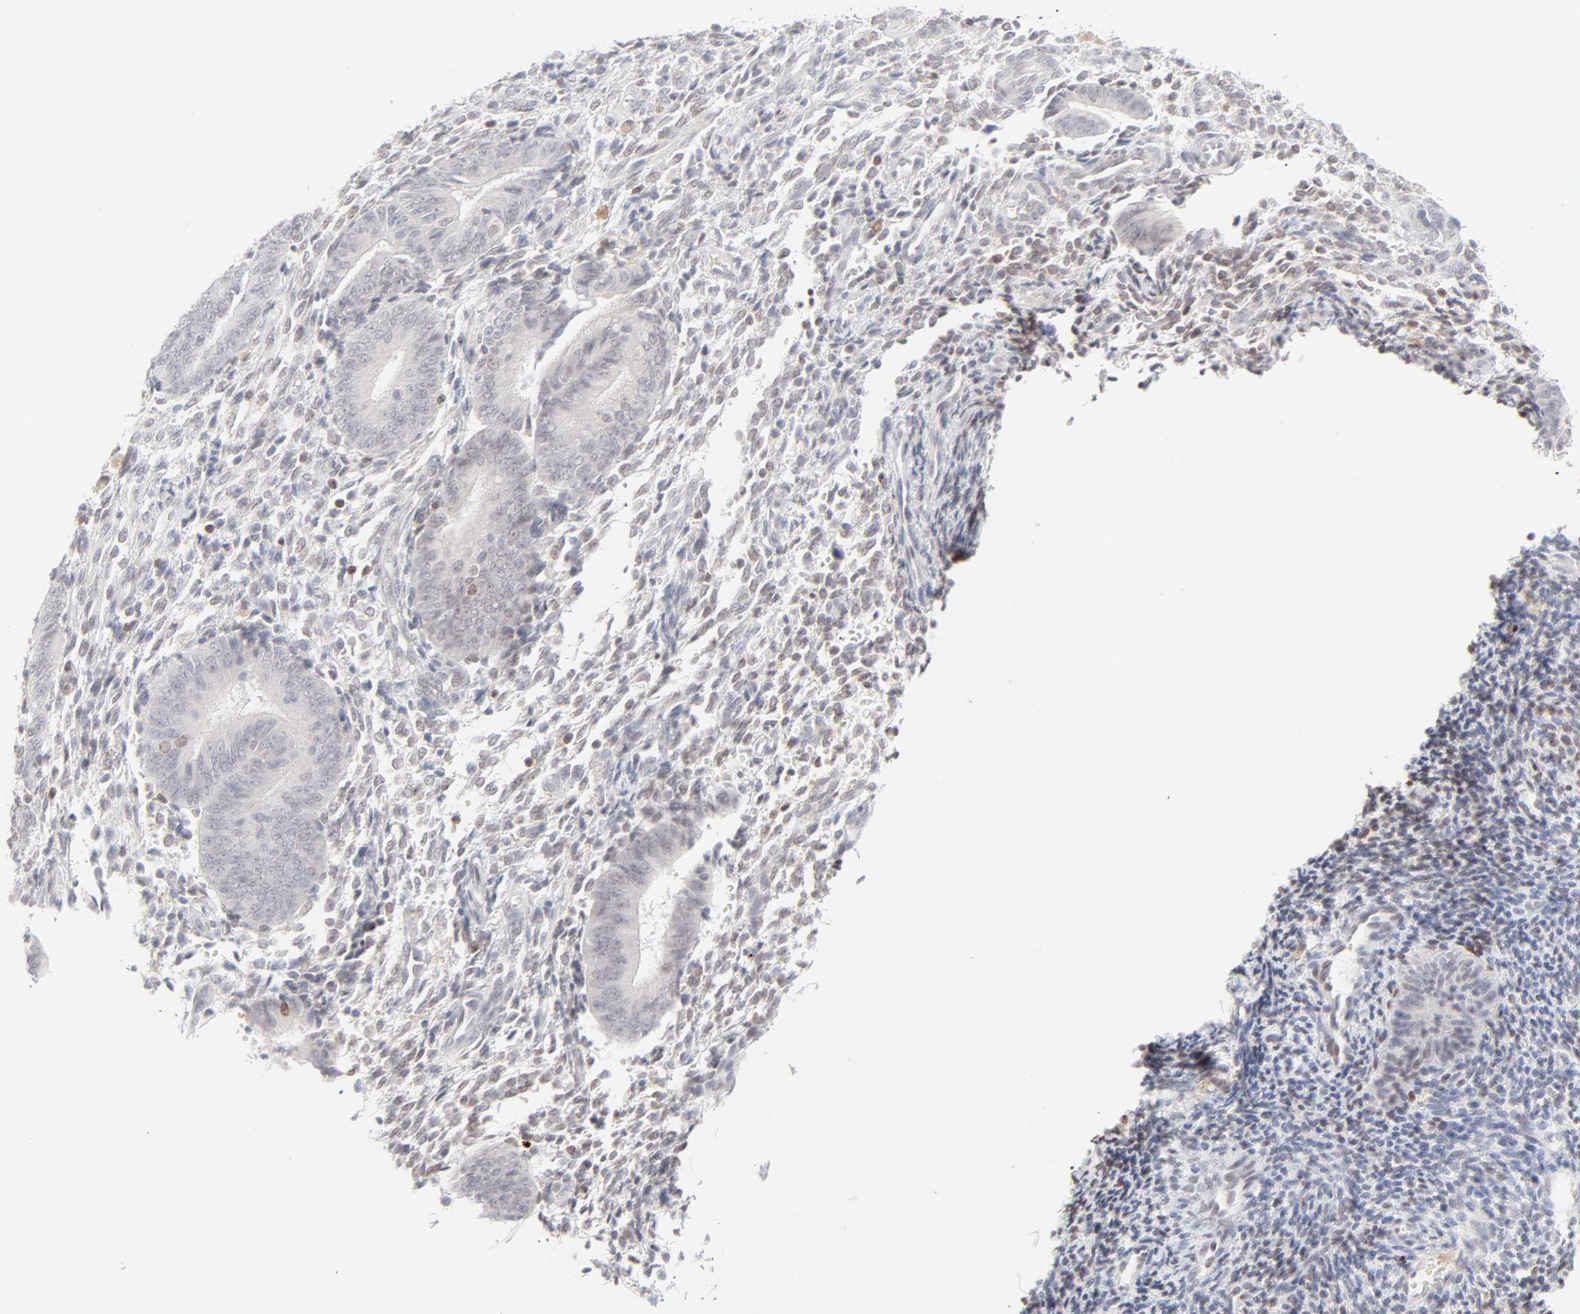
{"staining": {"intensity": "weak", "quantity": "<25%", "location": "nuclear"}, "tissue": "endometrium", "cell_type": "Cells in endometrial stroma", "image_type": "normal", "snomed": [{"axis": "morphology", "description": "Normal tissue, NOS"}, {"axis": "topography", "description": "Uterus"}, {"axis": "topography", "description": "Endometrium"}], "caption": "IHC of unremarkable human endometrium demonstrates no staining in cells in endometrial stroma.", "gene": "PRKCB", "patient": {"sex": "female", "age": 33}}